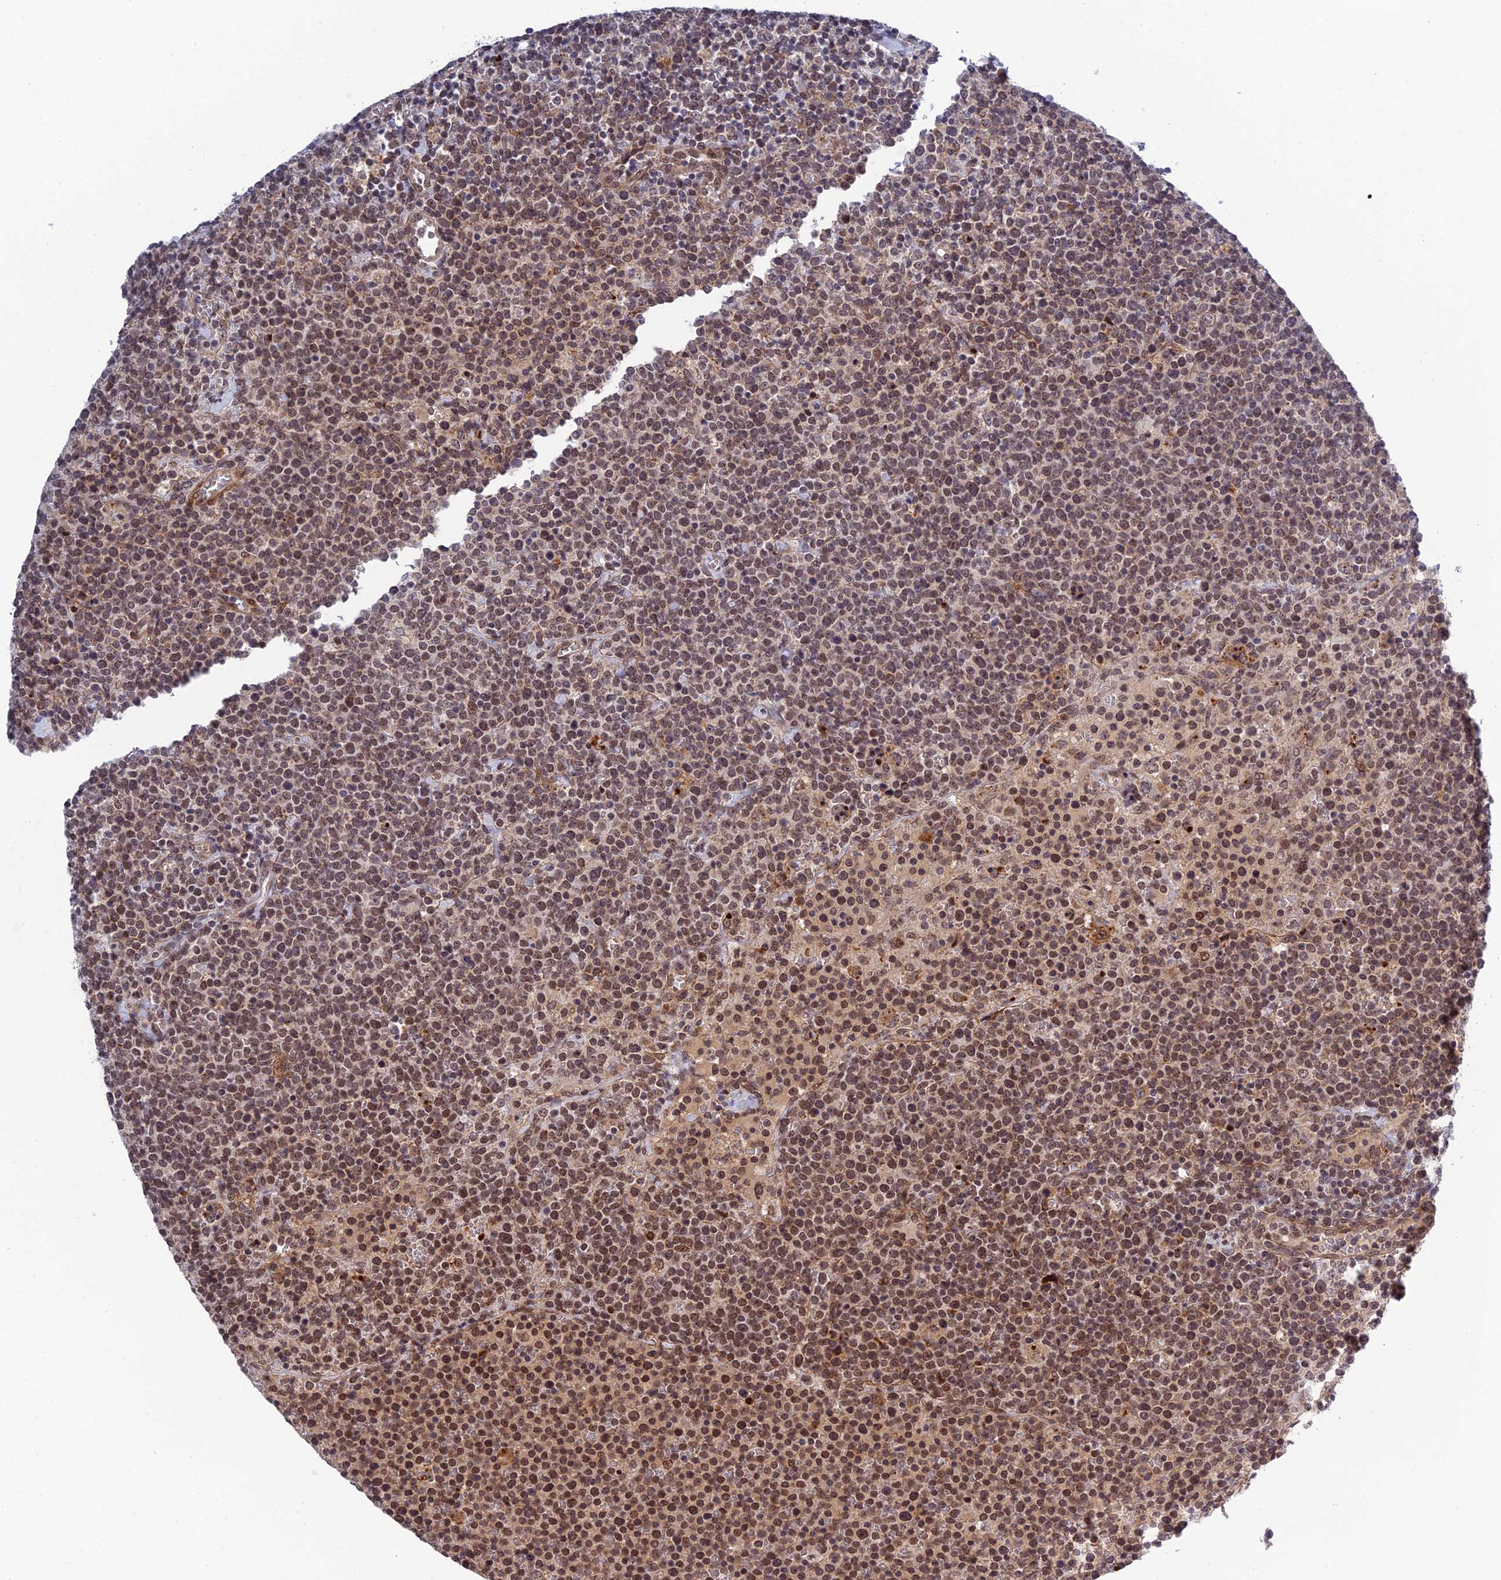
{"staining": {"intensity": "moderate", "quantity": ">75%", "location": "nuclear"}, "tissue": "lymphoma", "cell_type": "Tumor cells", "image_type": "cancer", "snomed": [{"axis": "morphology", "description": "Malignant lymphoma, non-Hodgkin's type, High grade"}, {"axis": "topography", "description": "Lymph node"}], "caption": "This is an image of immunohistochemistry (IHC) staining of high-grade malignant lymphoma, non-Hodgkin's type, which shows moderate positivity in the nuclear of tumor cells.", "gene": "REXO1", "patient": {"sex": "male", "age": 61}}